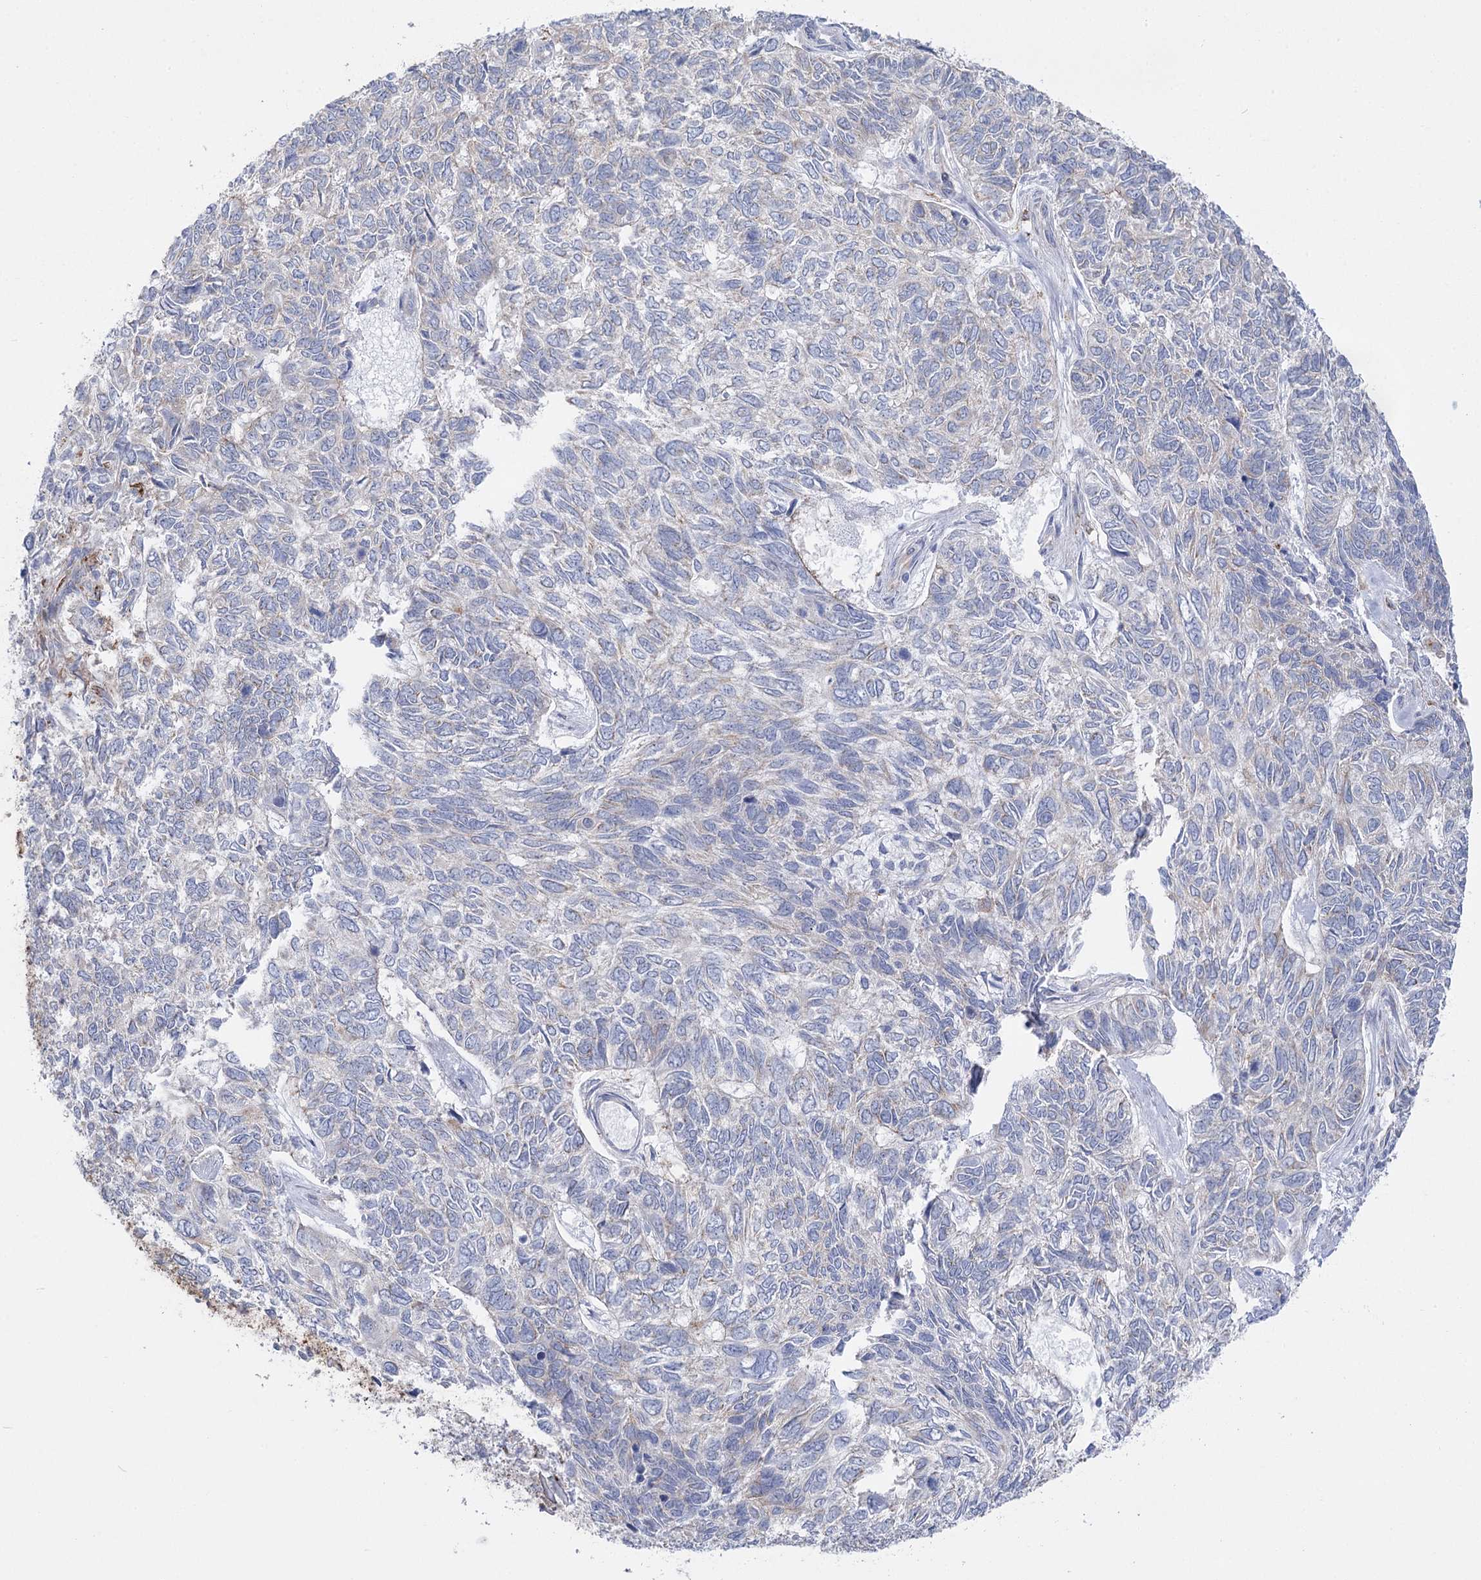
{"staining": {"intensity": "negative", "quantity": "none", "location": "none"}, "tissue": "skin cancer", "cell_type": "Tumor cells", "image_type": "cancer", "snomed": [{"axis": "morphology", "description": "Basal cell carcinoma"}, {"axis": "topography", "description": "Skin"}], "caption": "High magnification brightfield microscopy of skin cancer (basal cell carcinoma) stained with DAB (3,3'-diaminobenzidine) (brown) and counterstained with hematoxylin (blue): tumor cells show no significant staining. (Stains: DAB (3,3'-diaminobenzidine) immunohistochemistry with hematoxylin counter stain, Microscopy: brightfield microscopy at high magnification).", "gene": "CCDC88A", "patient": {"sex": "female", "age": 65}}